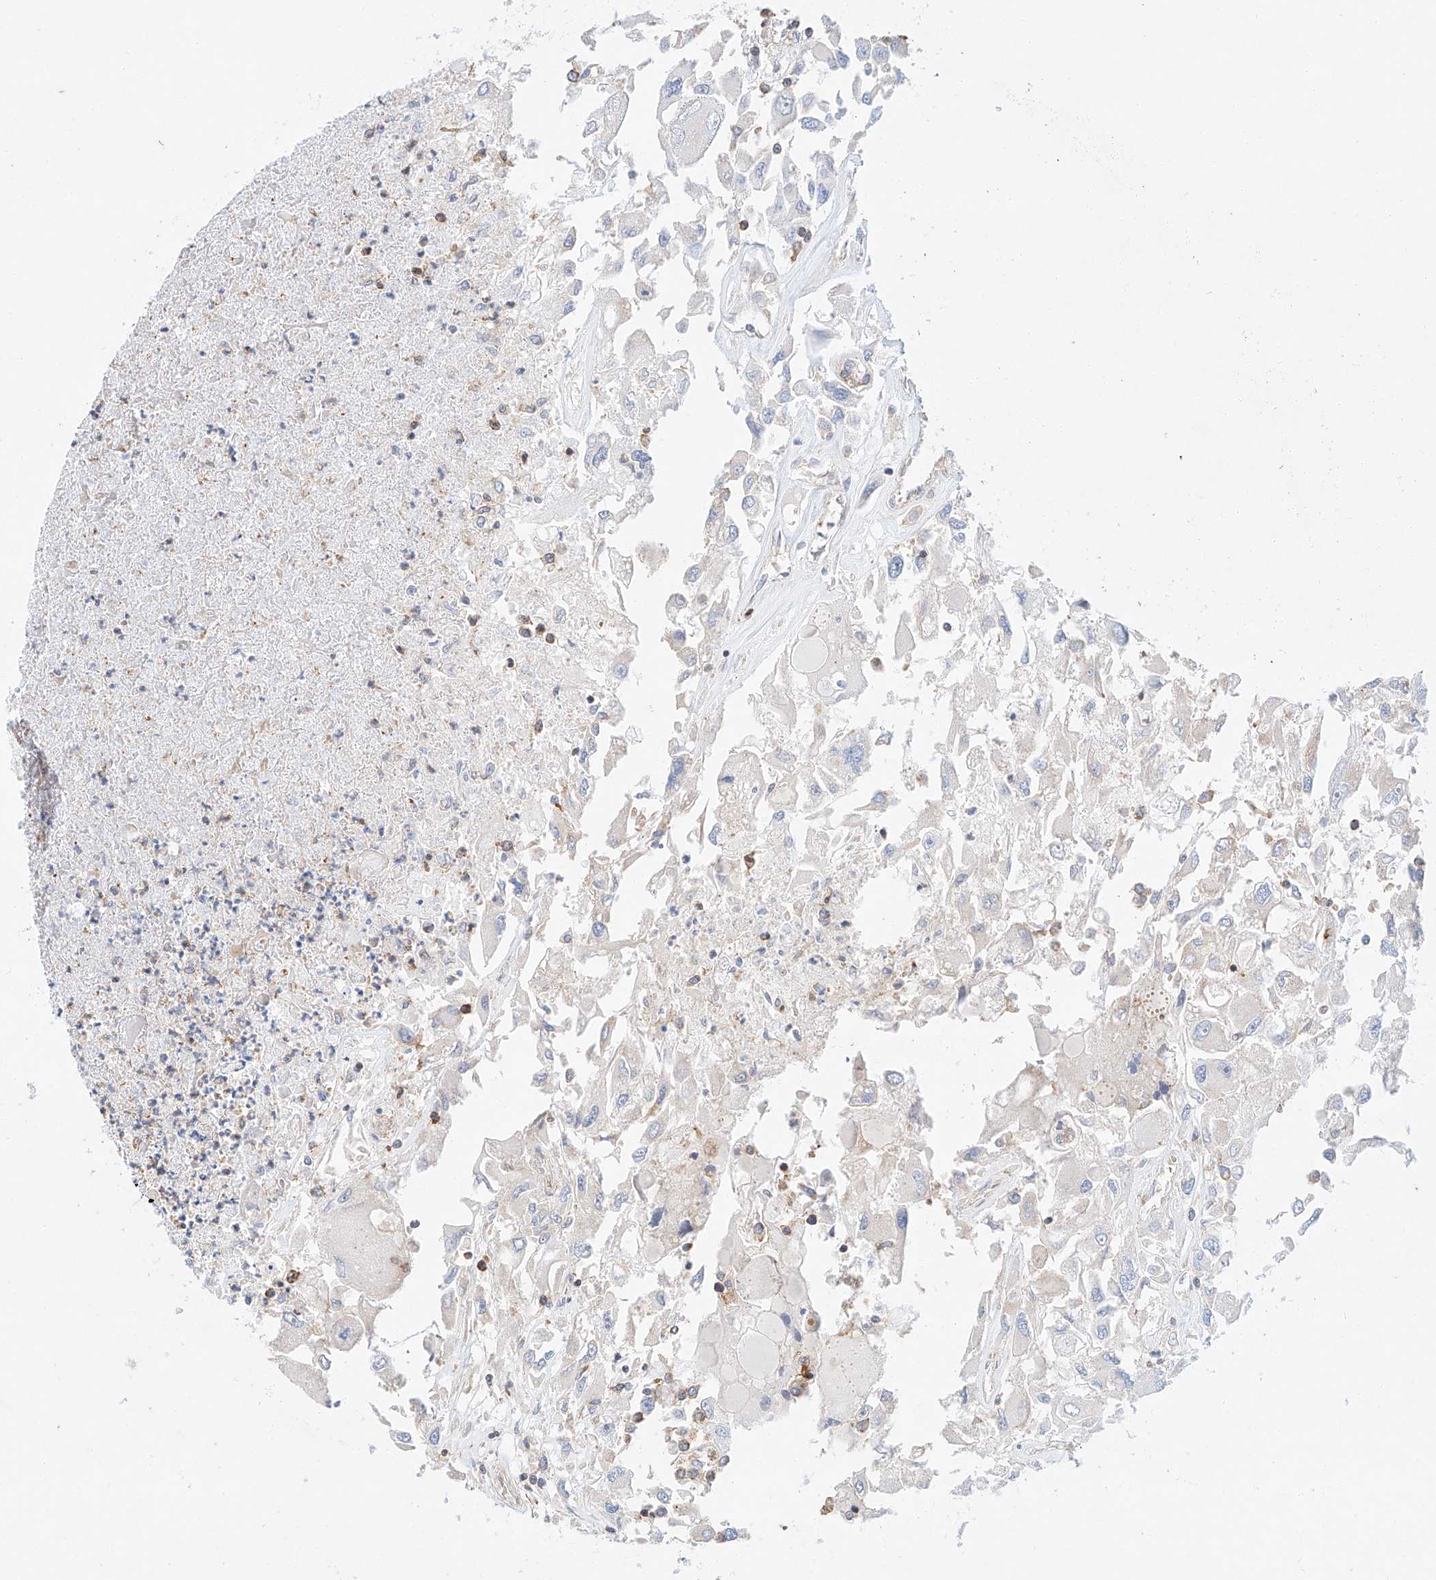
{"staining": {"intensity": "negative", "quantity": "none", "location": "none"}, "tissue": "renal cancer", "cell_type": "Tumor cells", "image_type": "cancer", "snomed": [{"axis": "morphology", "description": "Adenocarcinoma, NOS"}, {"axis": "topography", "description": "Kidney"}], "caption": "Immunohistochemistry photomicrograph of renal adenocarcinoma stained for a protein (brown), which exhibits no expression in tumor cells.", "gene": "HDAC9", "patient": {"sex": "female", "age": 52}}